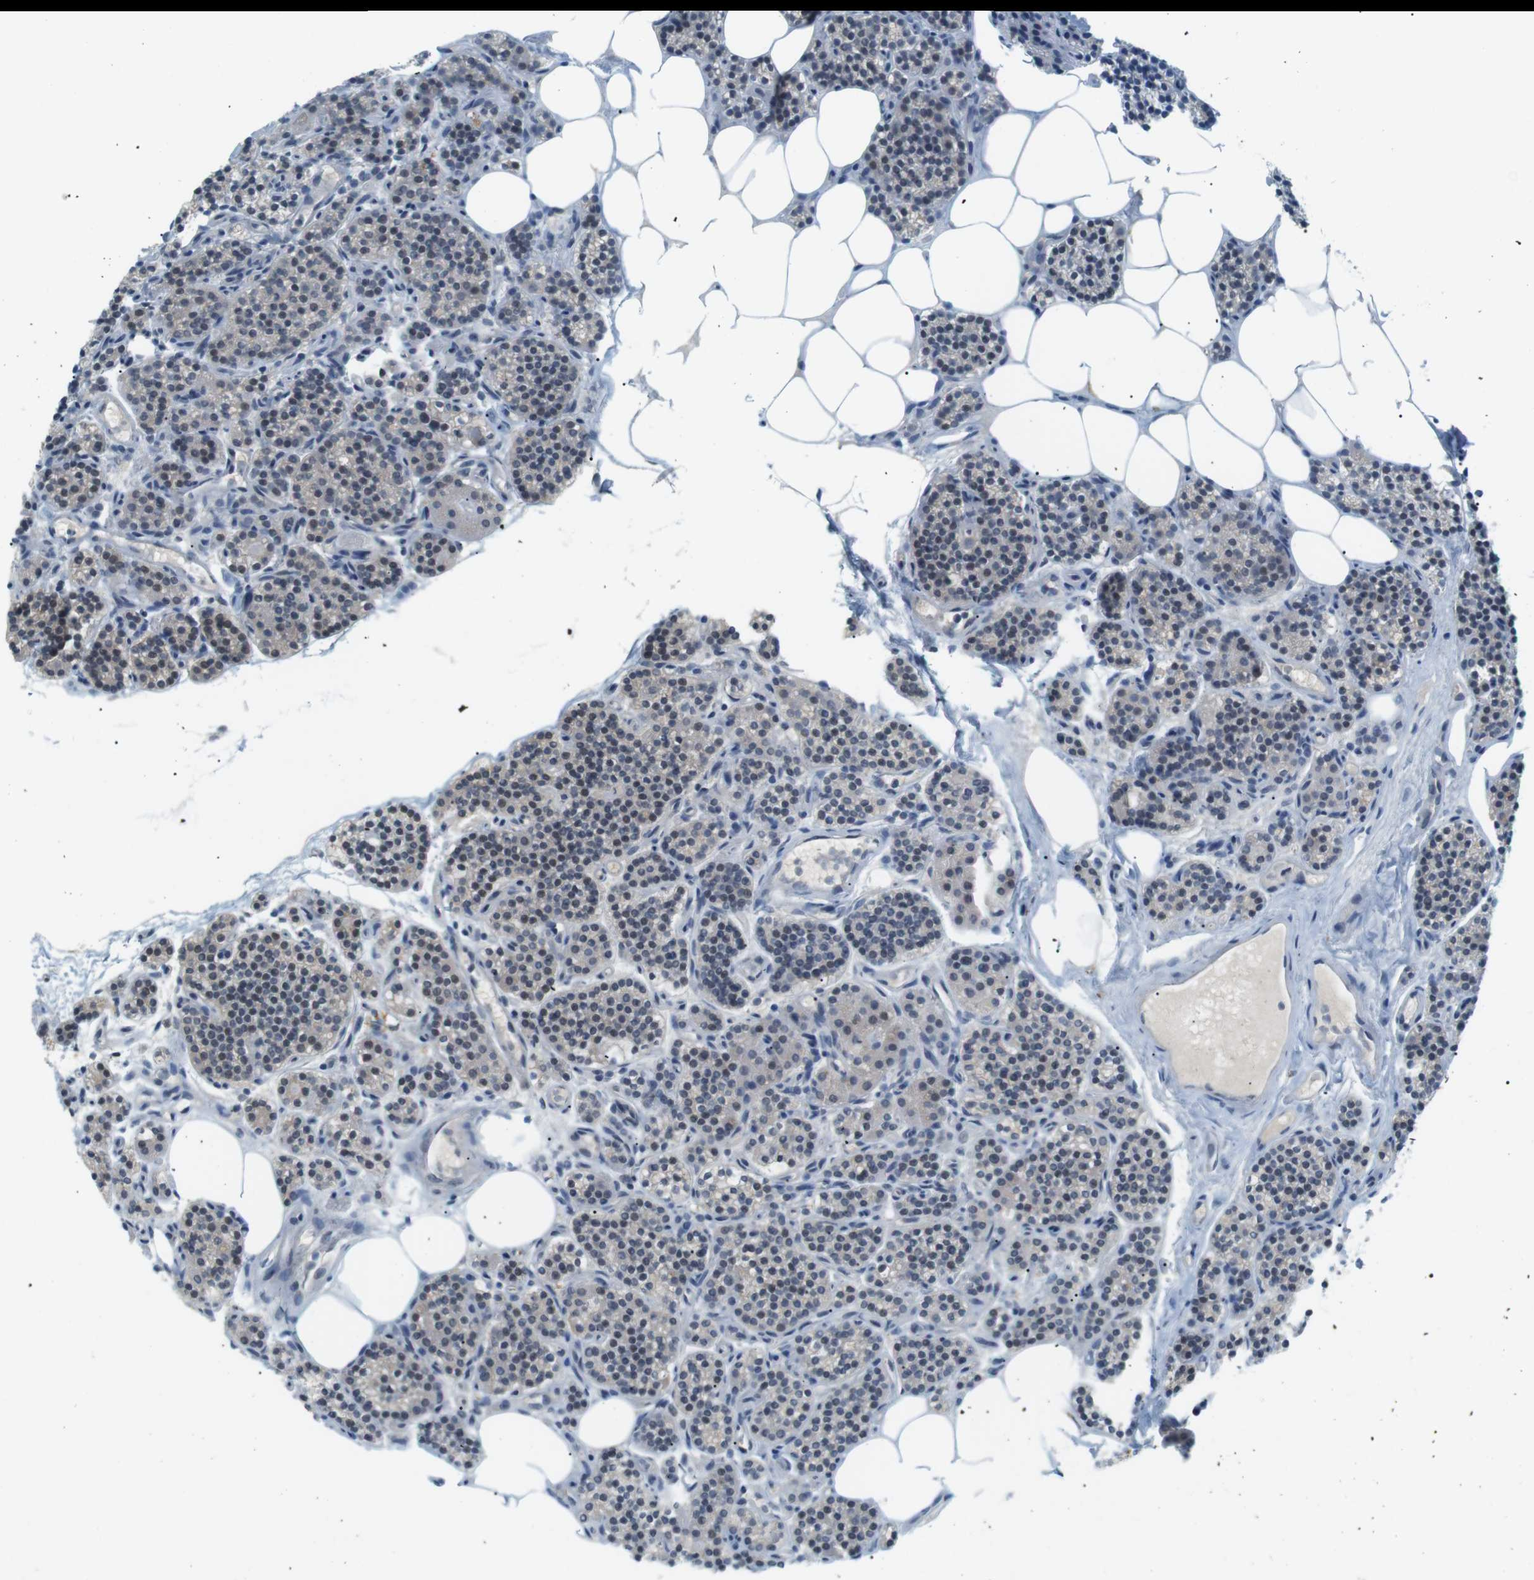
{"staining": {"intensity": "weak", "quantity": "<25%", "location": "cytoplasmic/membranous"}, "tissue": "parathyroid gland", "cell_type": "Glandular cells", "image_type": "normal", "snomed": [{"axis": "morphology", "description": "Normal tissue, NOS"}, {"axis": "morphology", "description": "Adenoma, NOS"}, {"axis": "topography", "description": "Parathyroid gland"}], "caption": "IHC histopathology image of unremarkable parathyroid gland: parathyroid gland stained with DAB displays no significant protein expression in glandular cells.", "gene": "RTN3", "patient": {"sex": "female", "age": 74}}